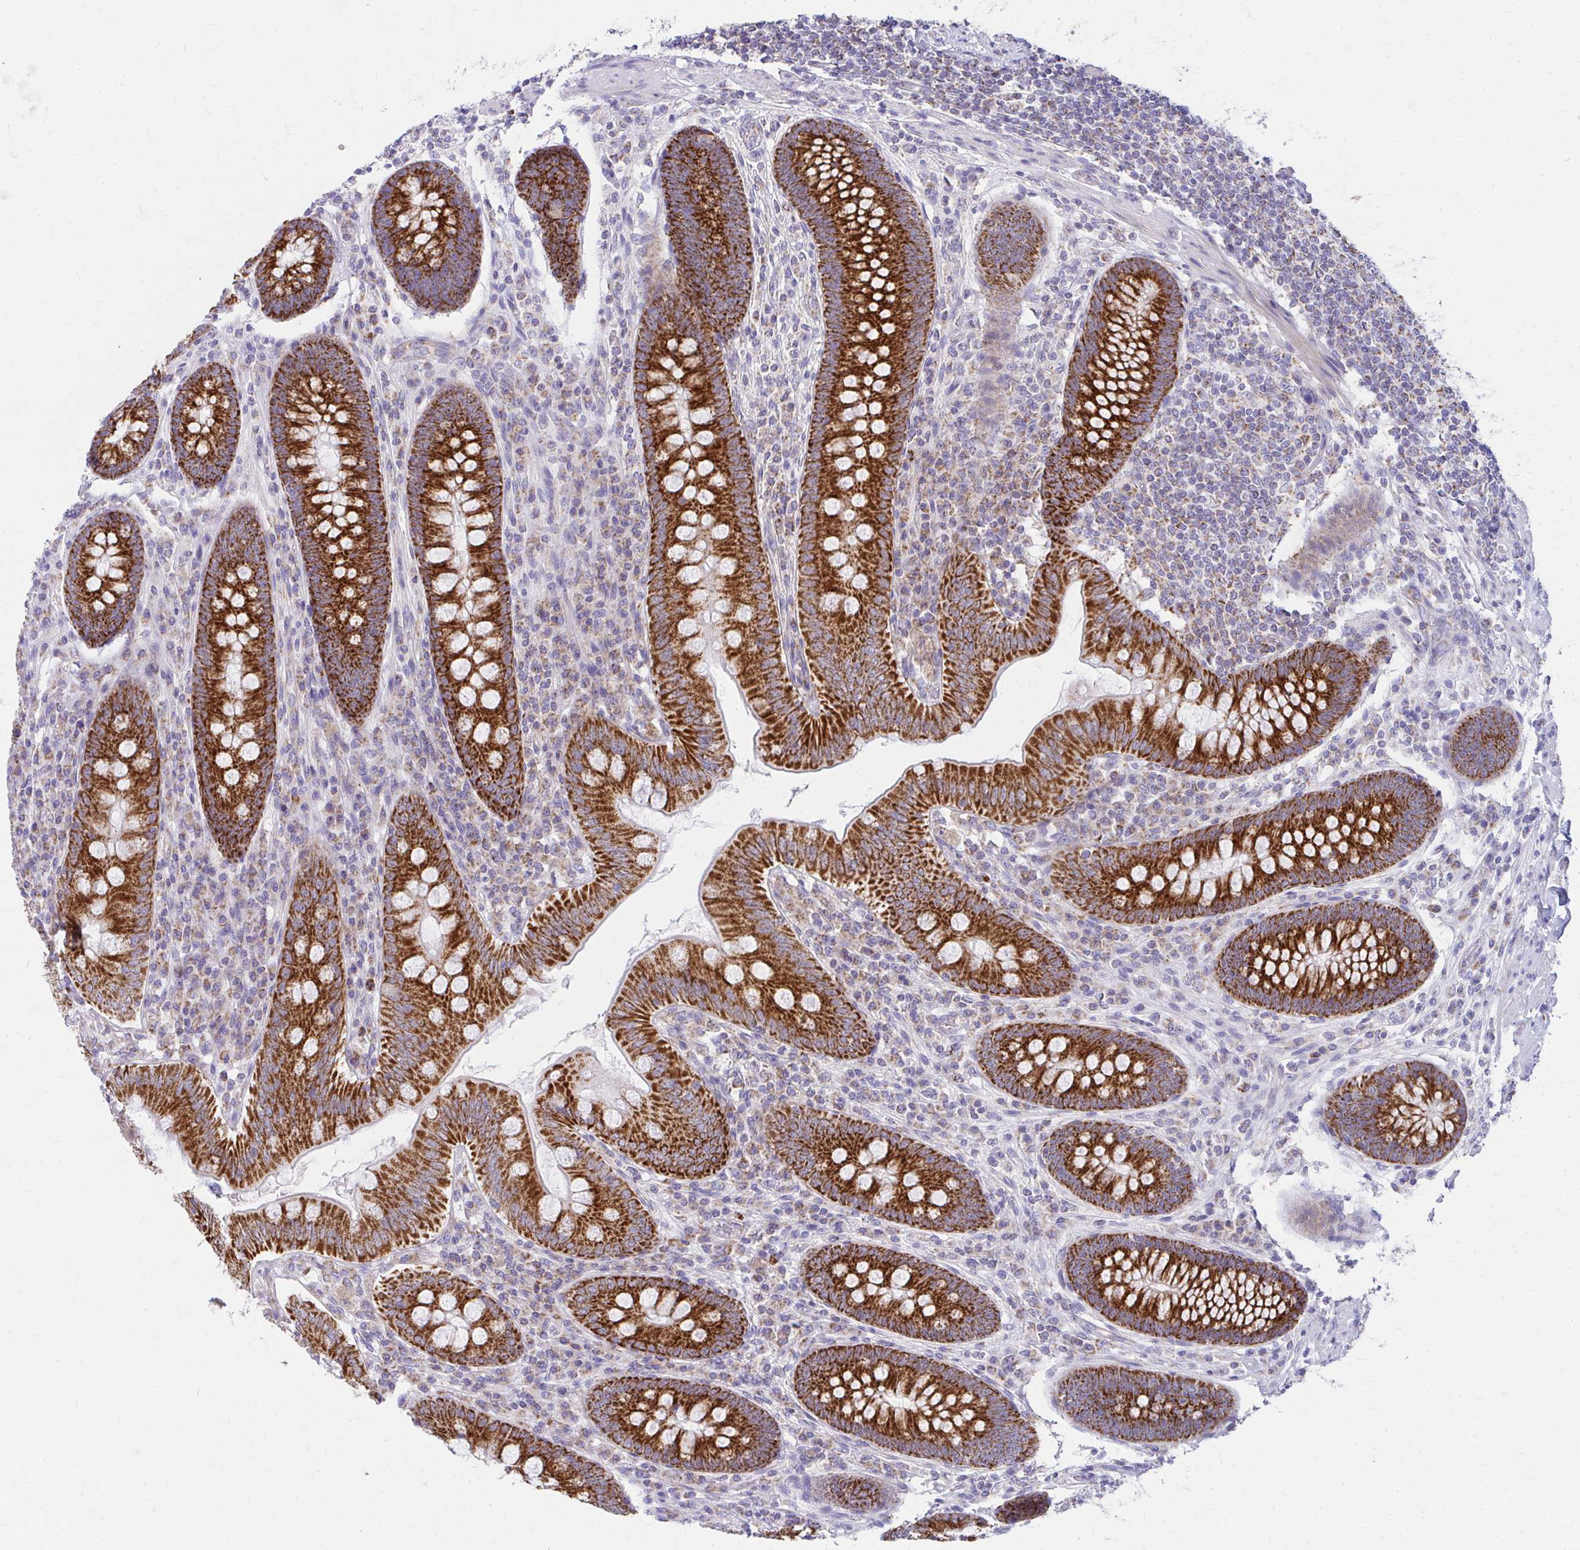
{"staining": {"intensity": "strong", "quantity": ">75%", "location": "cytoplasmic/membranous"}, "tissue": "appendix", "cell_type": "Glandular cells", "image_type": "normal", "snomed": [{"axis": "morphology", "description": "Normal tissue, NOS"}, {"axis": "topography", "description": "Appendix"}], "caption": "Human appendix stained for a protein (brown) reveals strong cytoplasmic/membranous positive positivity in approximately >75% of glandular cells.", "gene": "MRPL19", "patient": {"sex": "male", "age": 71}}